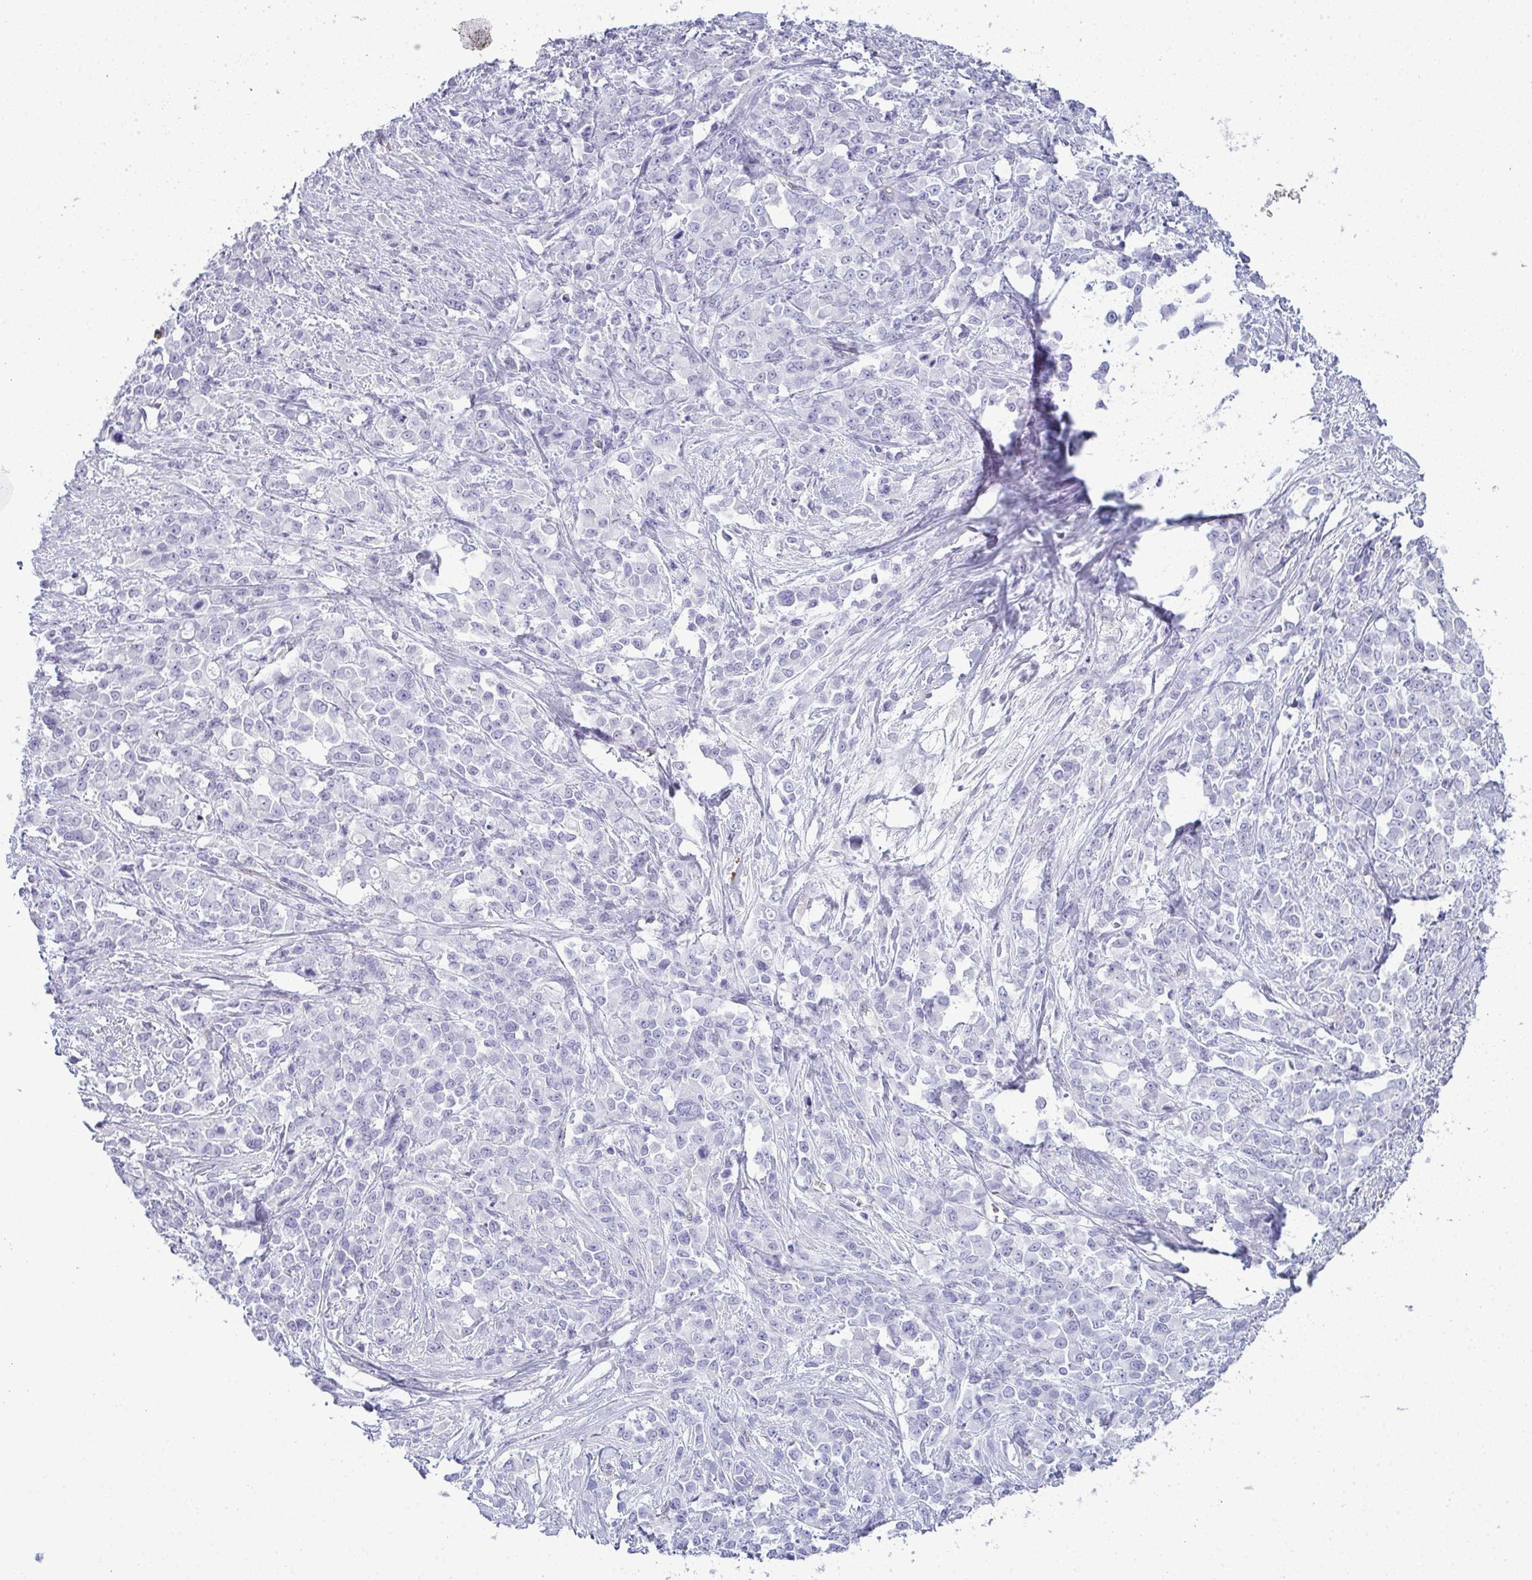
{"staining": {"intensity": "negative", "quantity": "none", "location": "none"}, "tissue": "stomach cancer", "cell_type": "Tumor cells", "image_type": "cancer", "snomed": [{"axis": "morphology", "description": "Adenocarcinoma, NOS"}, {"axis": "topography", "description": "Stomach"}], "caption": "The immunohistochemistry (IHC) image has no significant positivity in tumor cells of stomach adenocarcinoma tissue.", "gene": "CDA", "patient": {"sex": "female", "age": 76}}